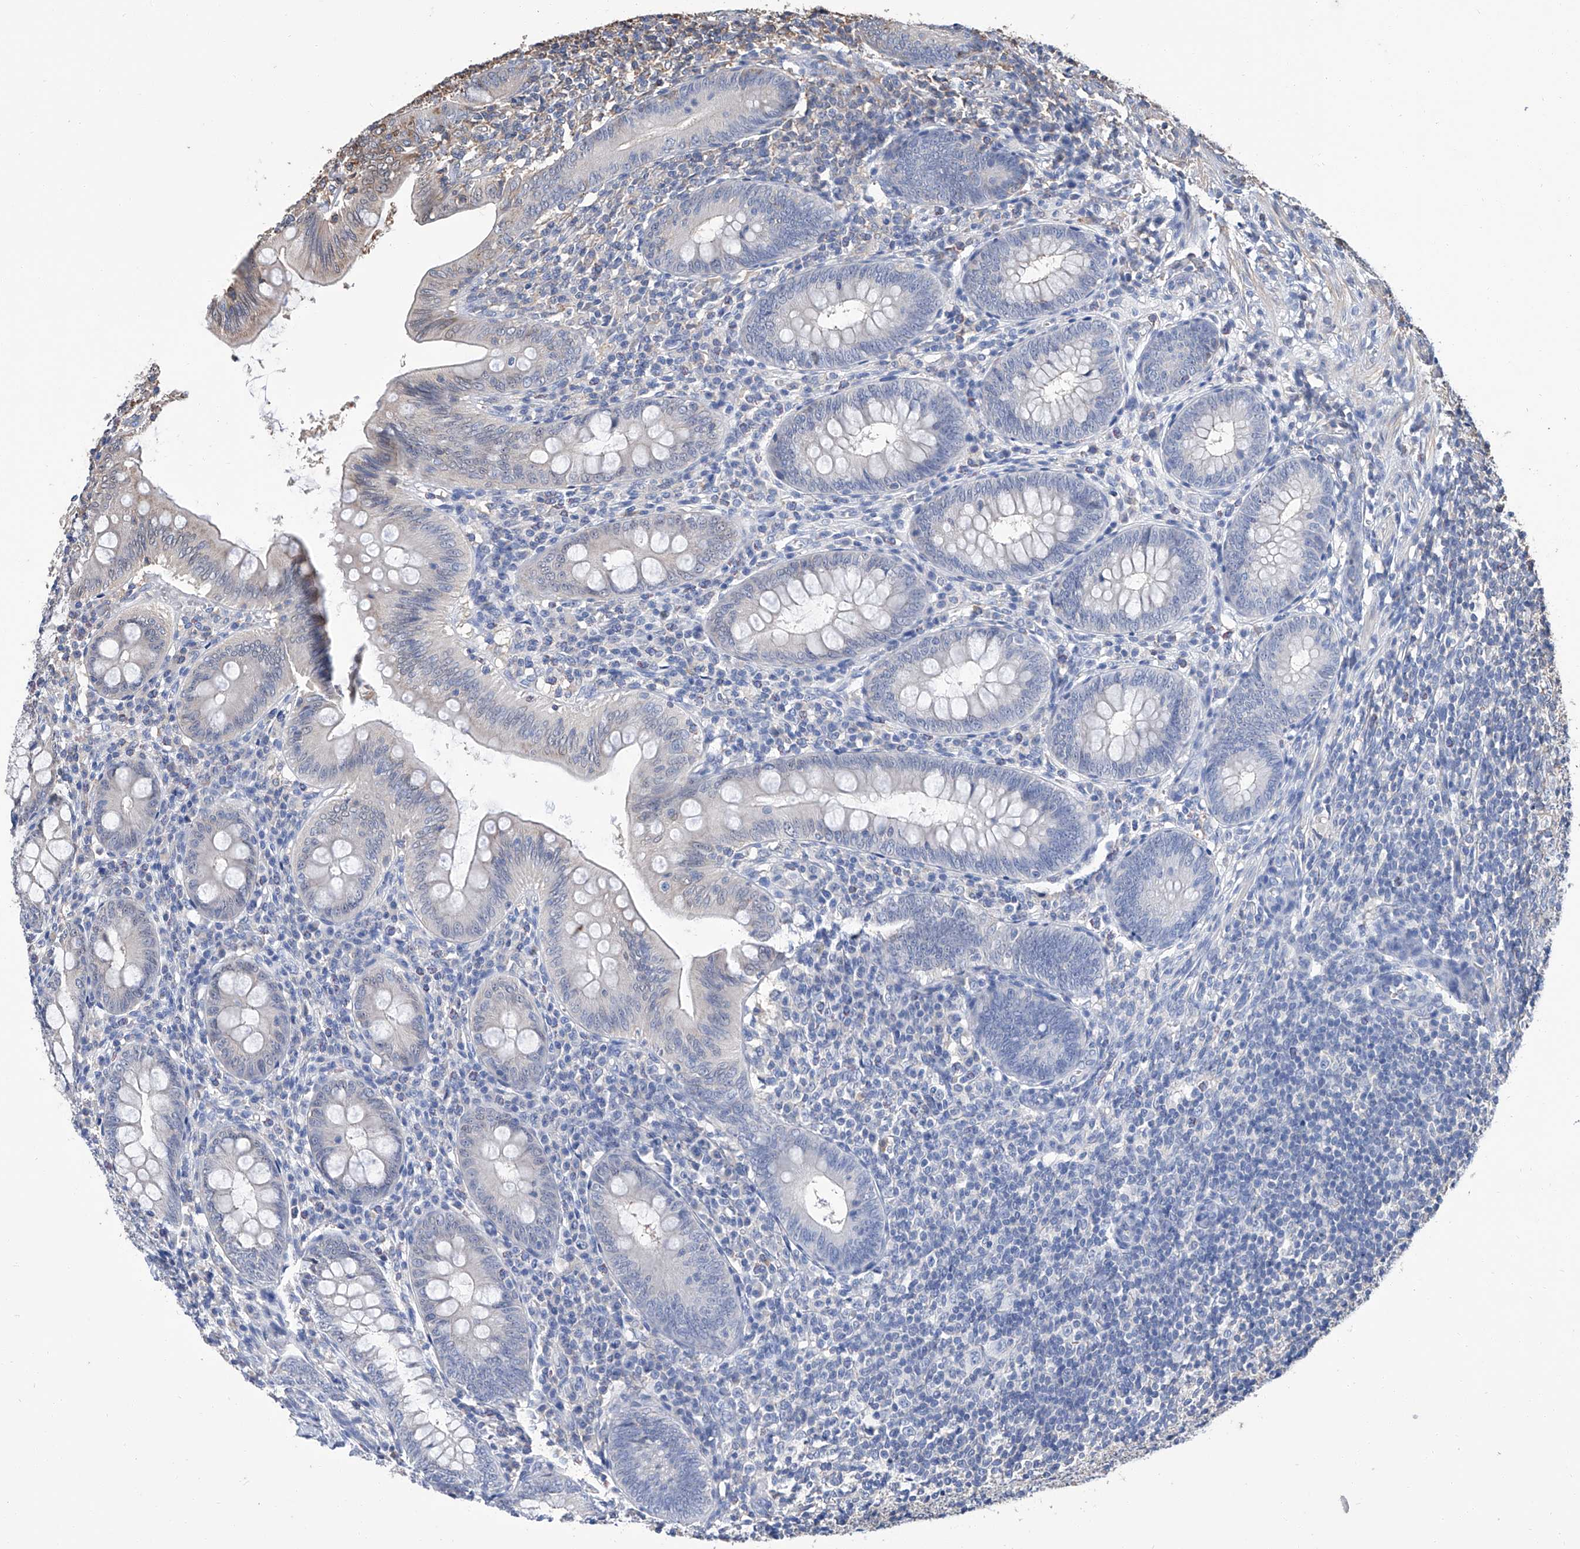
{"staining": {"intensity": "weak", "quantity": "<25%", "location": "cytoplasmic/membranous"}, "tissue": "appendix", "cell_type": "Glandular cells", "image_type": "normal", "snomed": [{"axis": "morphology", "description": "Normal tissue, NOS"}, {"axis": "topography", "description": "Appendix"}], "caption": "DAB immunohistochemical staining of unremarkable human appendix shows no significant staining in glandular cells.", "gene": "GPT", "patient": {"sex": "male", "age": 14}}